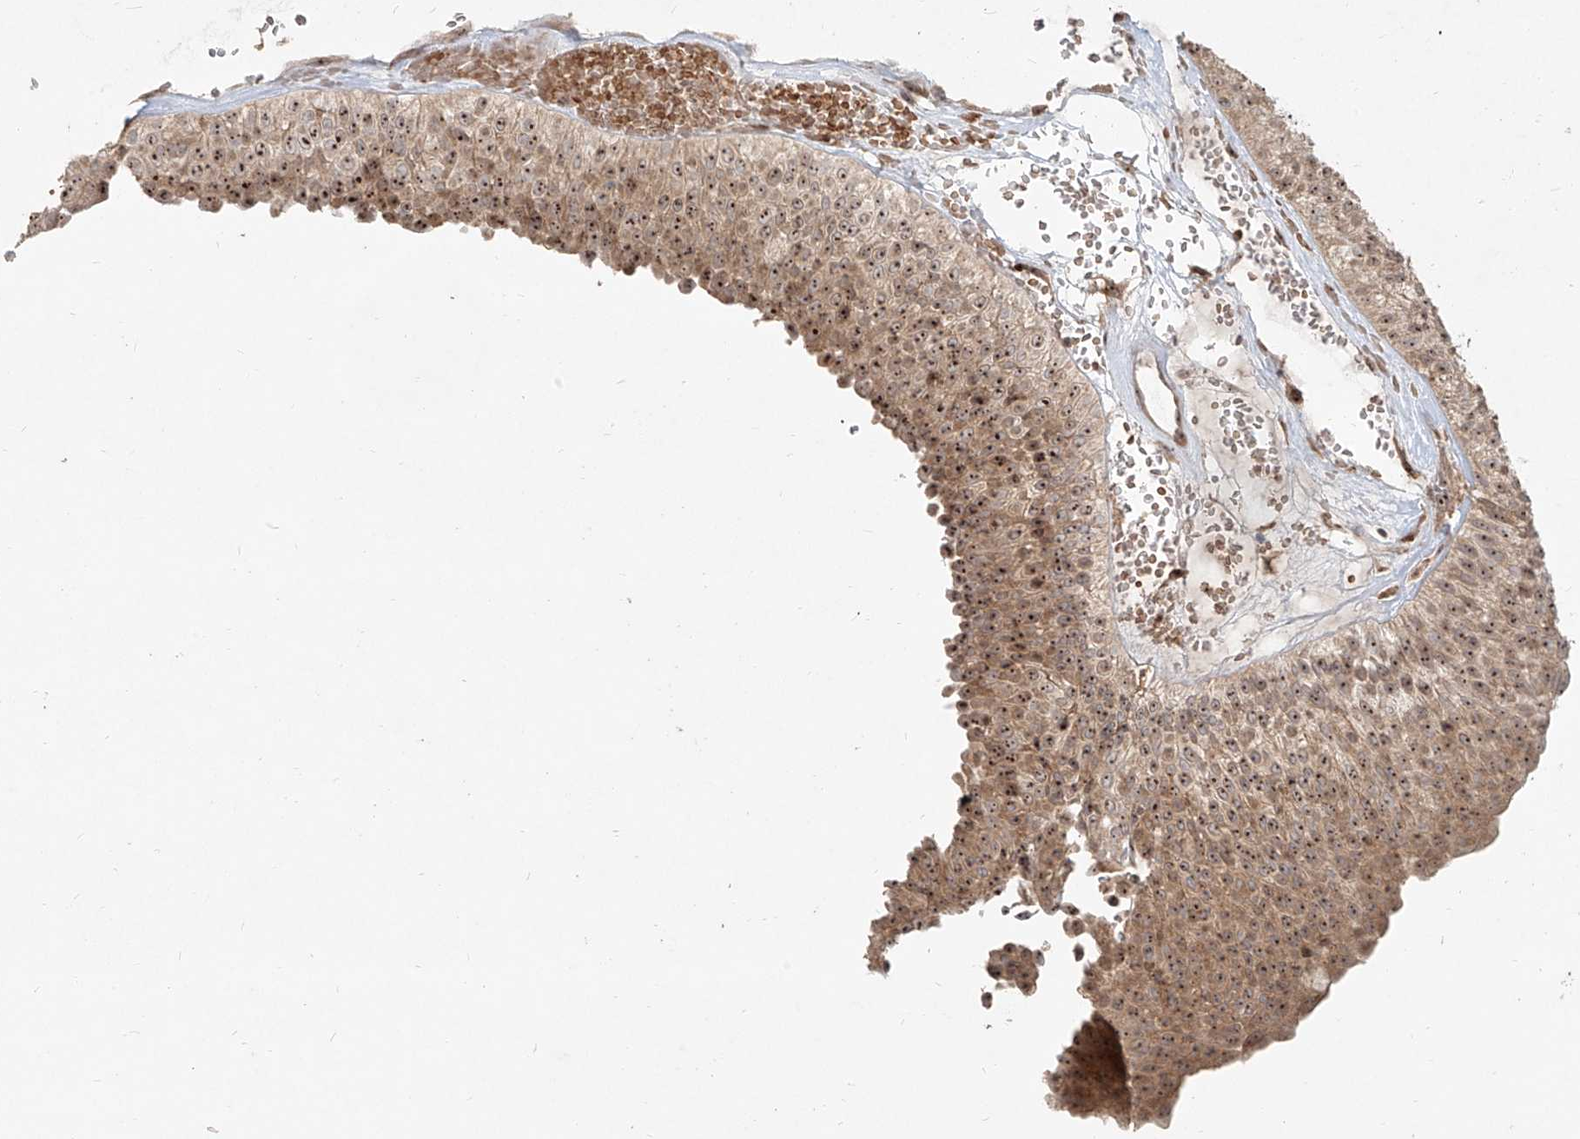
{"staining": {"intensity": "moderate", "quantity": ">75%", "location": "cytoplasmic/membranous,nuclear"}, "tissue": "urothelial cancer", "cell_type": "Tumor cells", "image_type": "cancer", "snomed": [{"axis": "morphology", "description": "Urothelial carcinoma, Low grade"}, {"axis": "topography", "description": "Urinary bladder"}], "caption": "Immunohistochemical staining of urothelial cancer exhibits medium levels of moderate cytoplasmic/membranous and nuclear protein staining in approximately >75% of tumor cells.", "gene": "BYSL", "patient": {"sex": "male", "age": 78}}